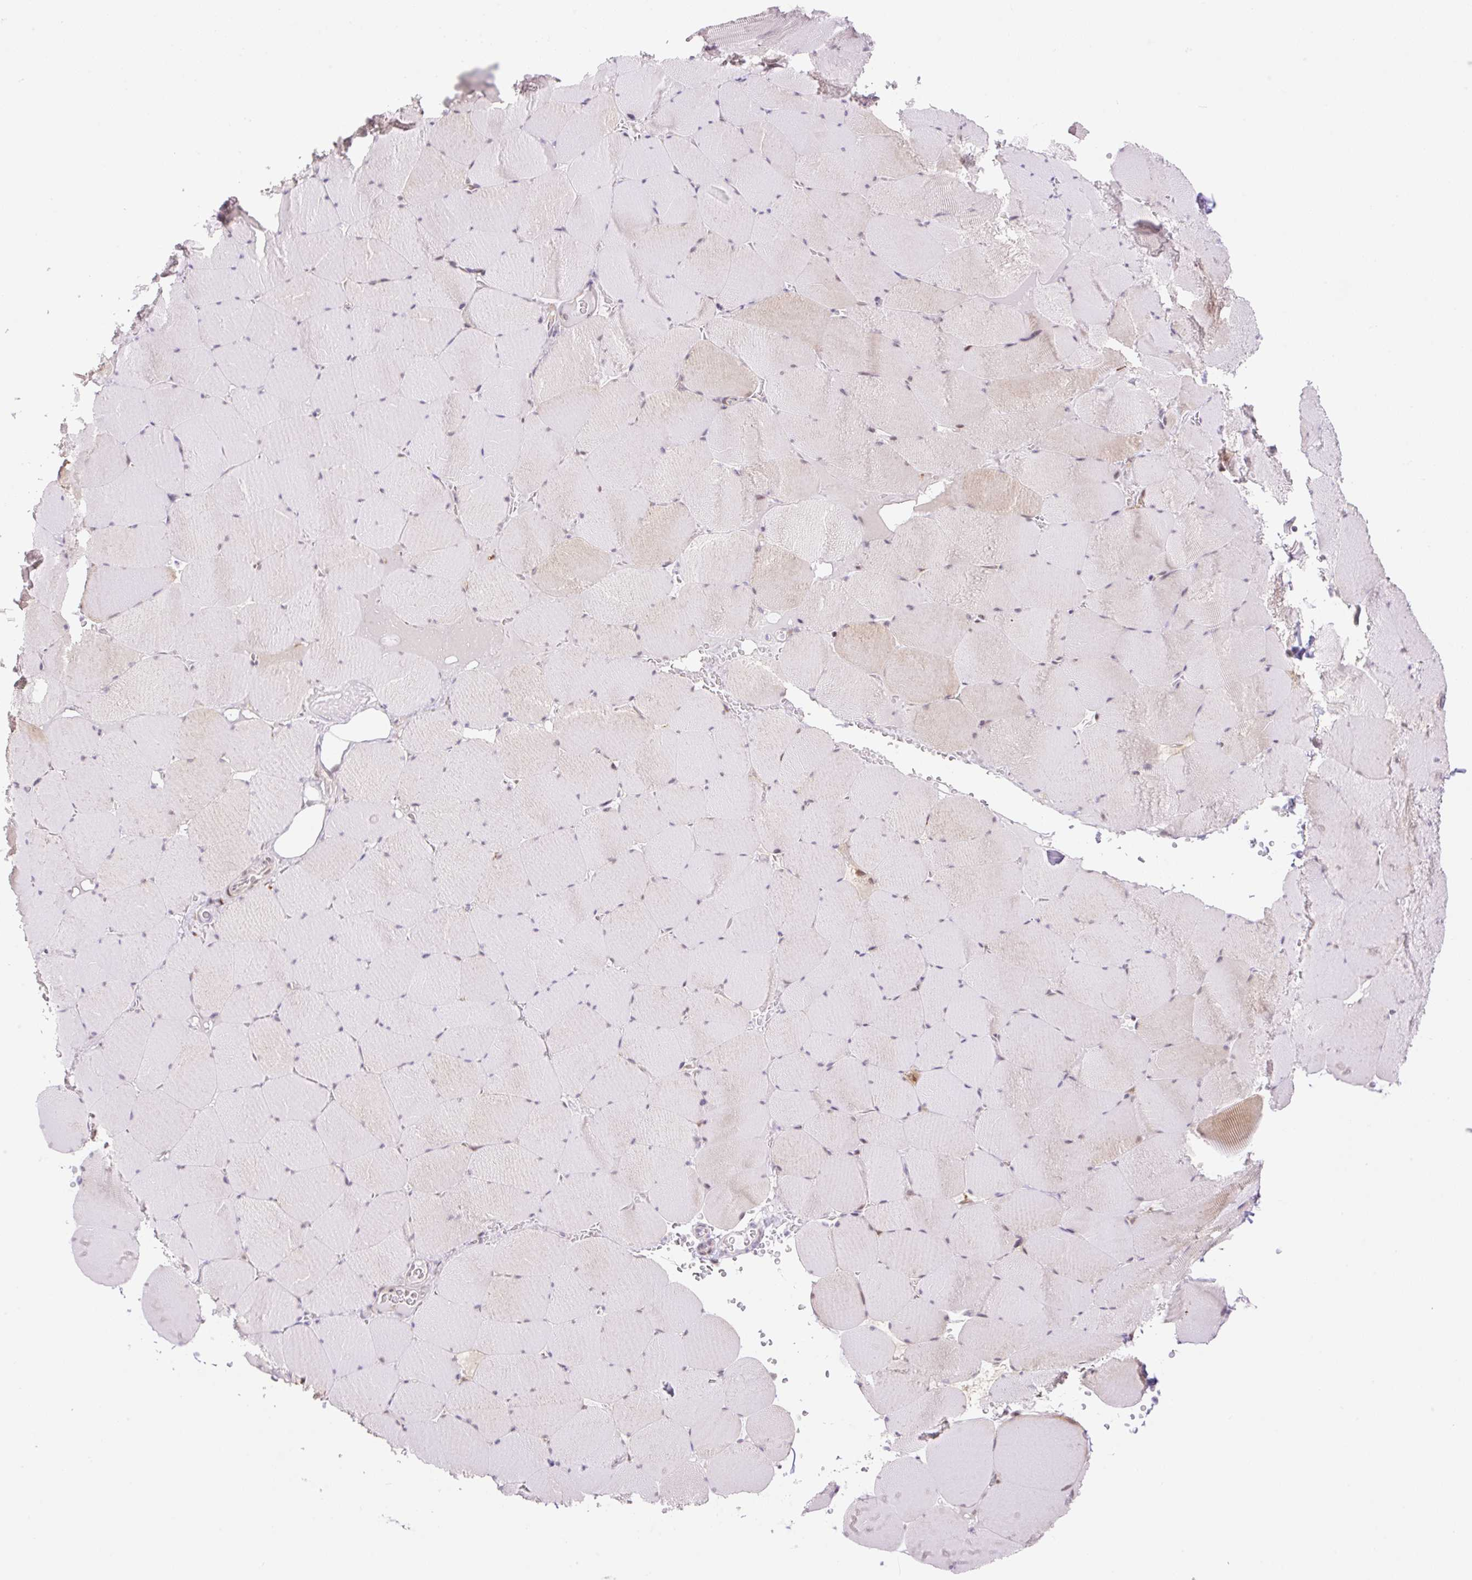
{"staining": {"intensity": "weak", "quantity": "25%-75%", "location": "cytoplasmic/membranous"}, "tissue": "skeletal muscle", "cell_type": "Myocytes", "image_type": "normal", "snomed": [{"axis": "morphology", "description": "Normal tissue, NOS"}, {"axis": "topography", "description": "Skeletal muscle"}, {"axis": "topography", "description": "Head-Neck"}], "caption": "Immunohistochemistry (IHC) of normal human skeletal muscle reveals low levels of weak cytoplasmic/membranous staining in approximately 25%-75% of myocytes.", "gene": "ENSG00000264668", "patient": {"sex": "male", "age": 66}}